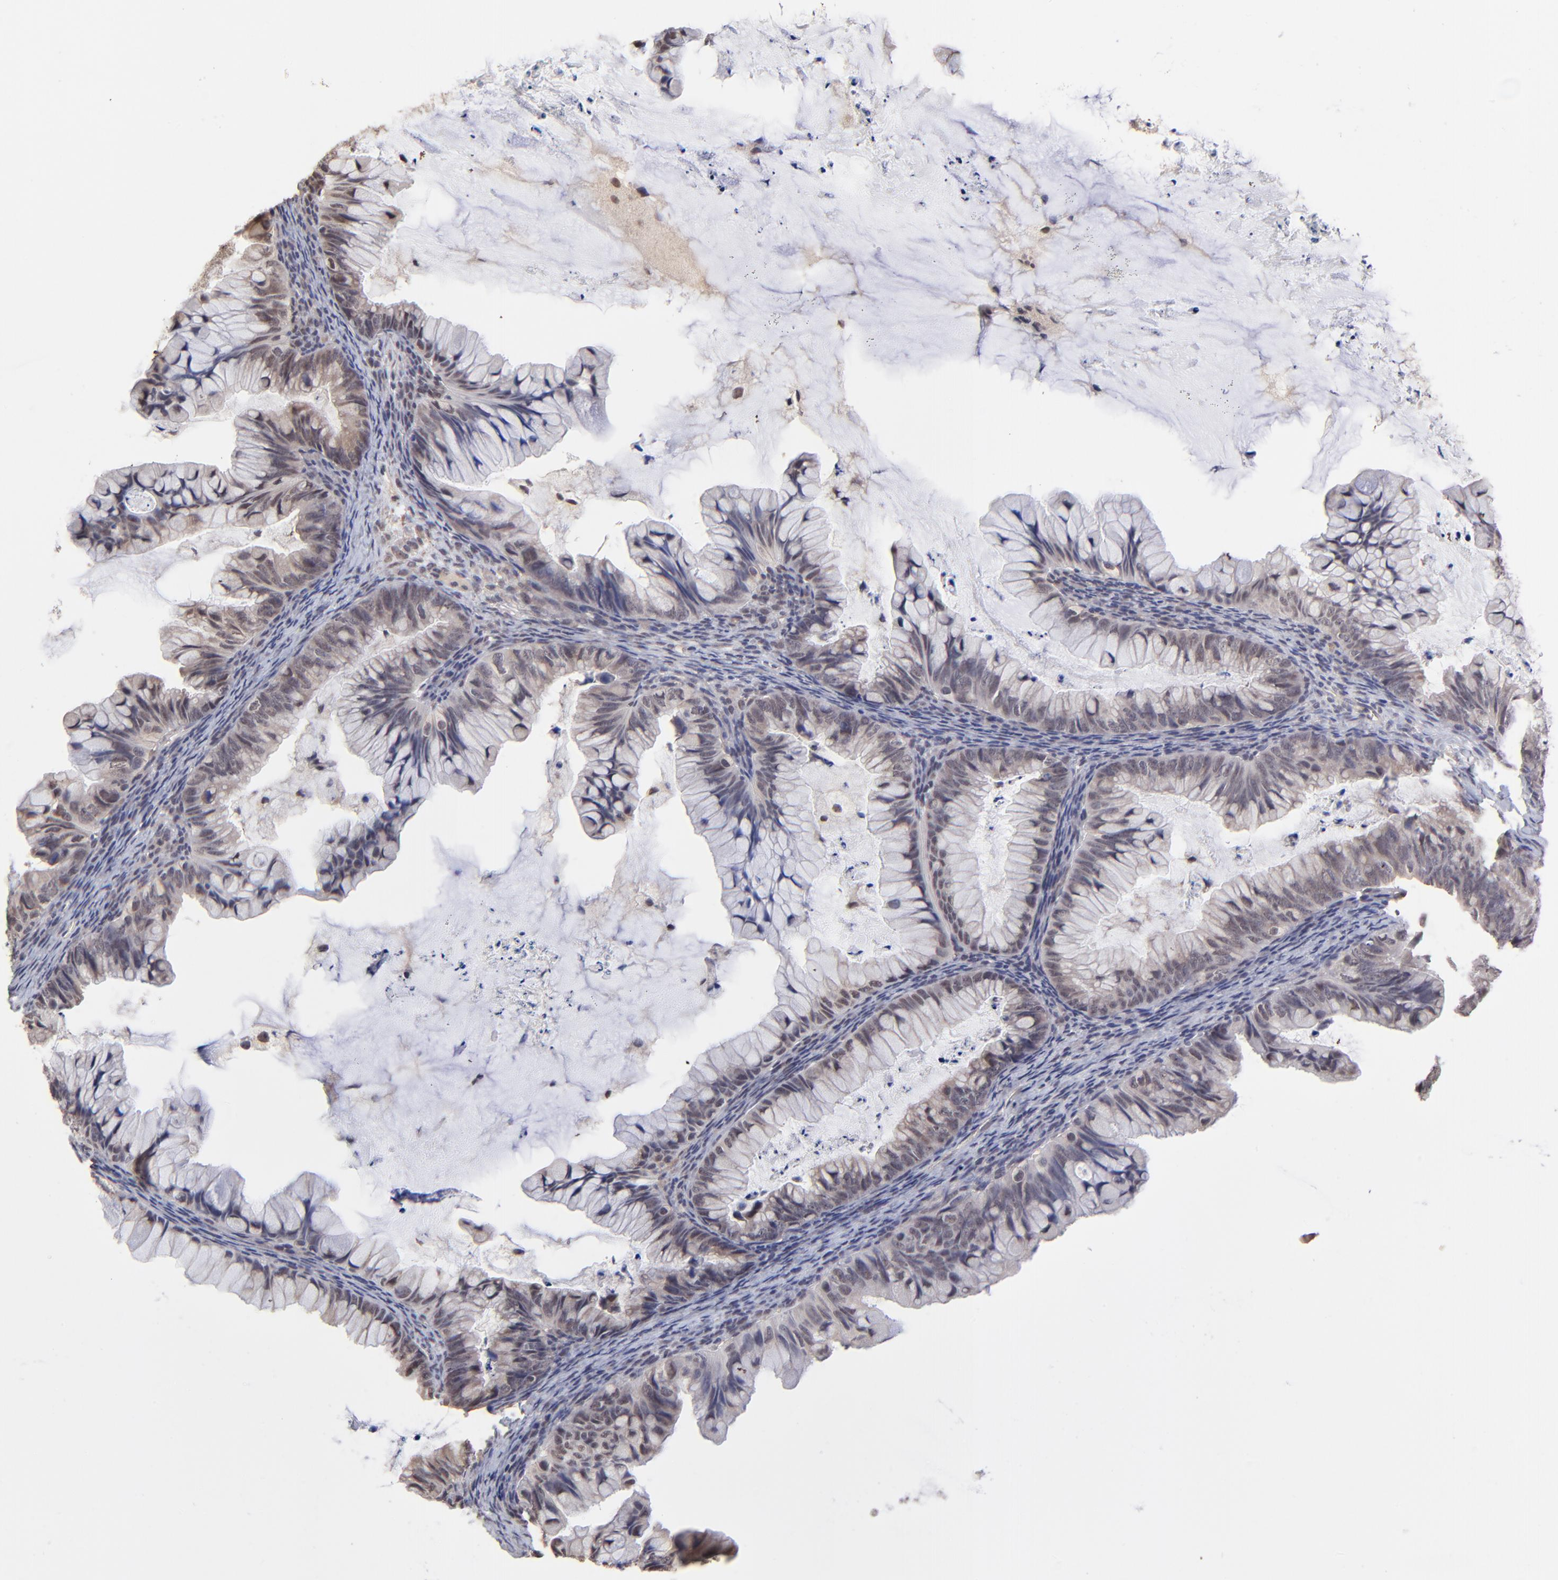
{"staining": {"intensity": "weak", "quantity": "25%-75%", "location": "cytoplasmic/membranous"}, "tissue": "ovarian cancer", "cell_type": "Tumor cells", "image_type": "cancer", "snomed": [{"axis": "morphology", "description": "Cystadenocarcinoma, mucinous, NOS"}, {"axis": "topography", "description": "Ovary"}], "caption": "Brown immunohistochemical staining in ovarian cancer (mucinous cystadenocarcinoma) shows weak cytoplasmic/membranous staining in about 25%-75% of tumor cells. The protein is shown in brown color, while the nuclei are stained blue.", "gene": "CHL1", "patient": {"sex": "female", "age": 36}}